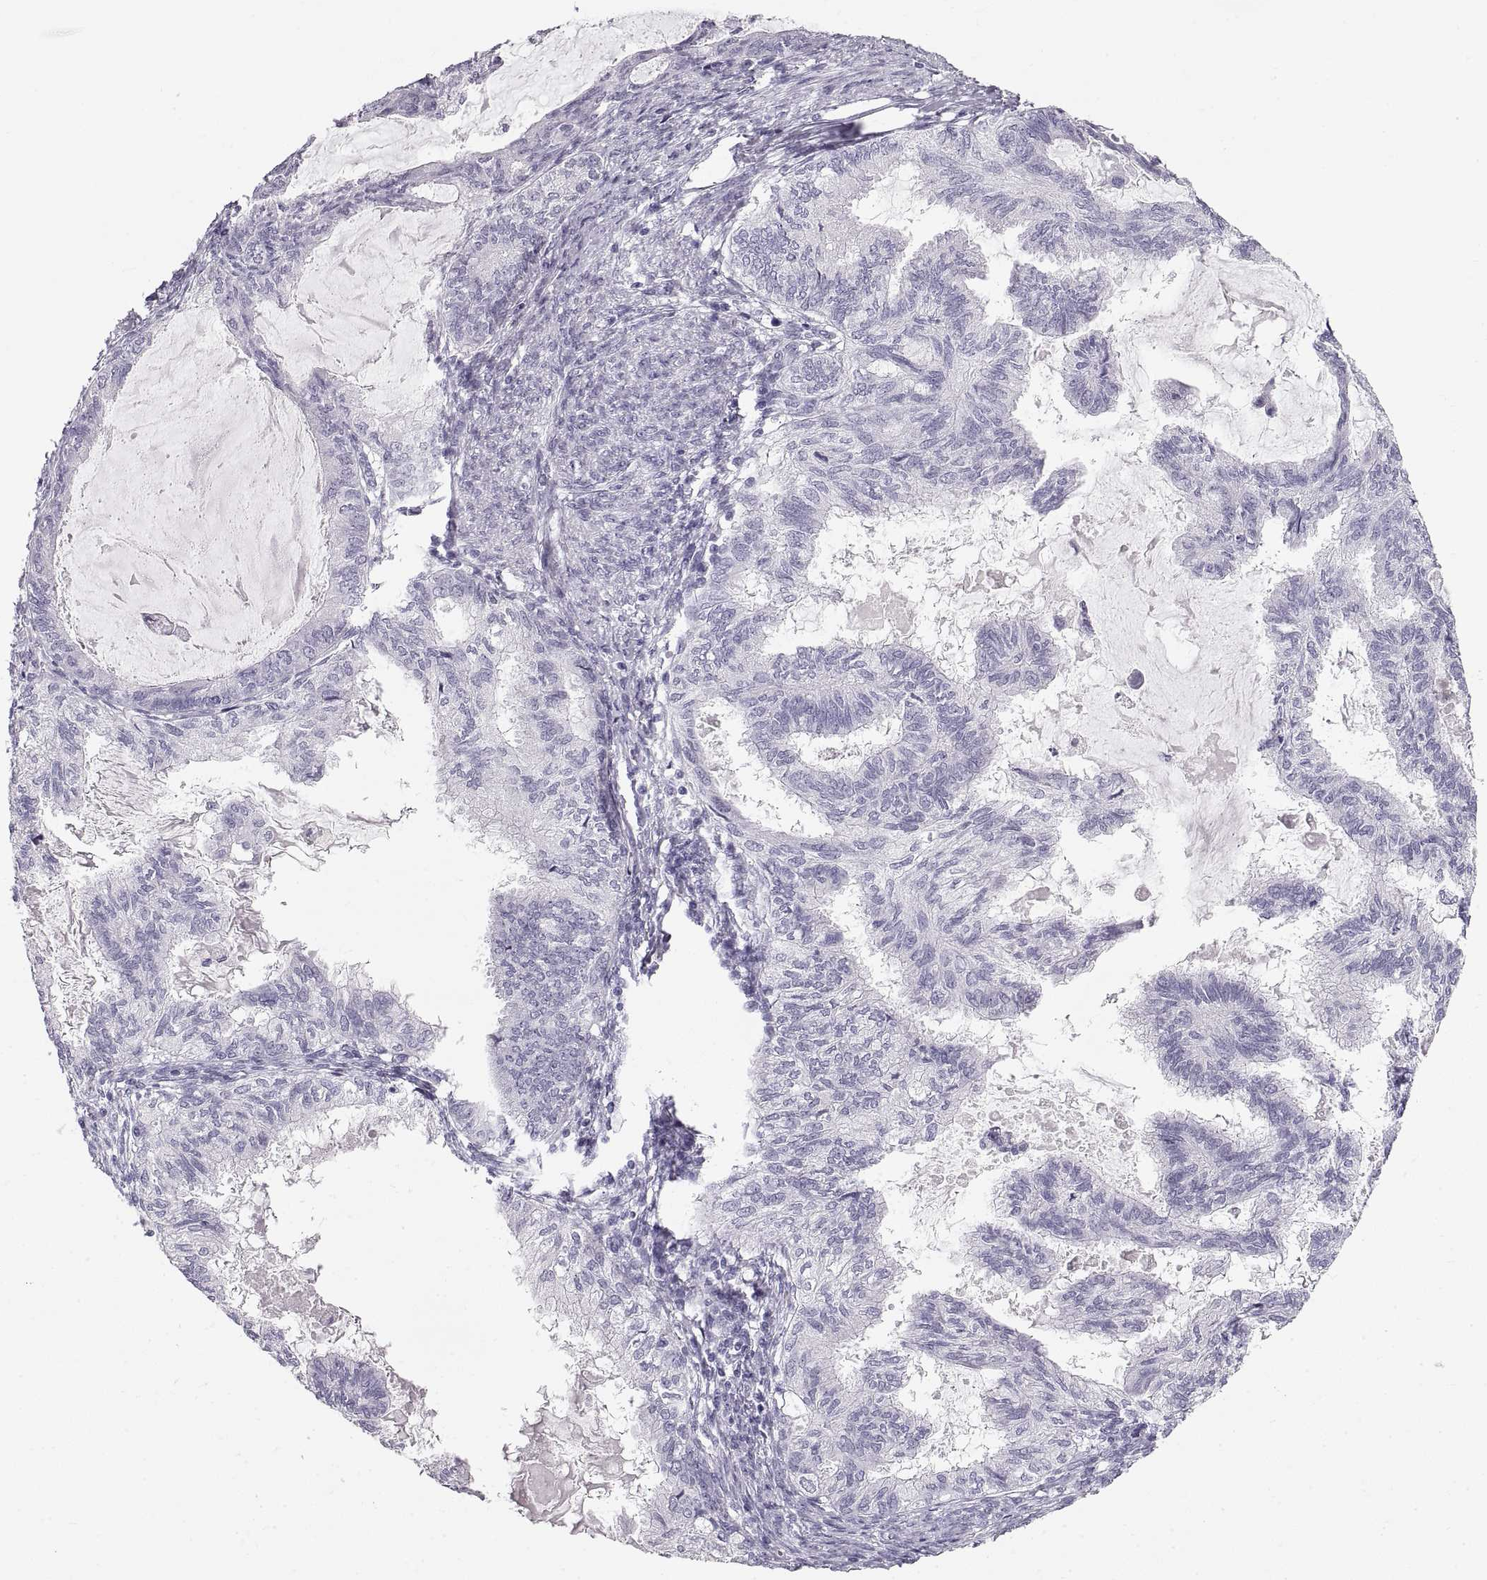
{"staining": {"intensity": "negative", "quantity": "none", "location": "none"}, "tissue": "endometrial cancer", "cell_type": "Tumor cells", "image_type": "cancer", "snomed": [{"axis": "morphology", "description": "Adenocarcinoma, NOS"}, {"axis": "topography", "description": "Endometrium"}], "caption": "DAB immunohistochemical staining of human endometrial cancer (adenocarcinoma) displays no significant positivity in tumor cells. (DAB immunohistochemistry (IHC), high magnification).", "gene": "CRYAA", "patient": {"sex": "female", "age": 86}}